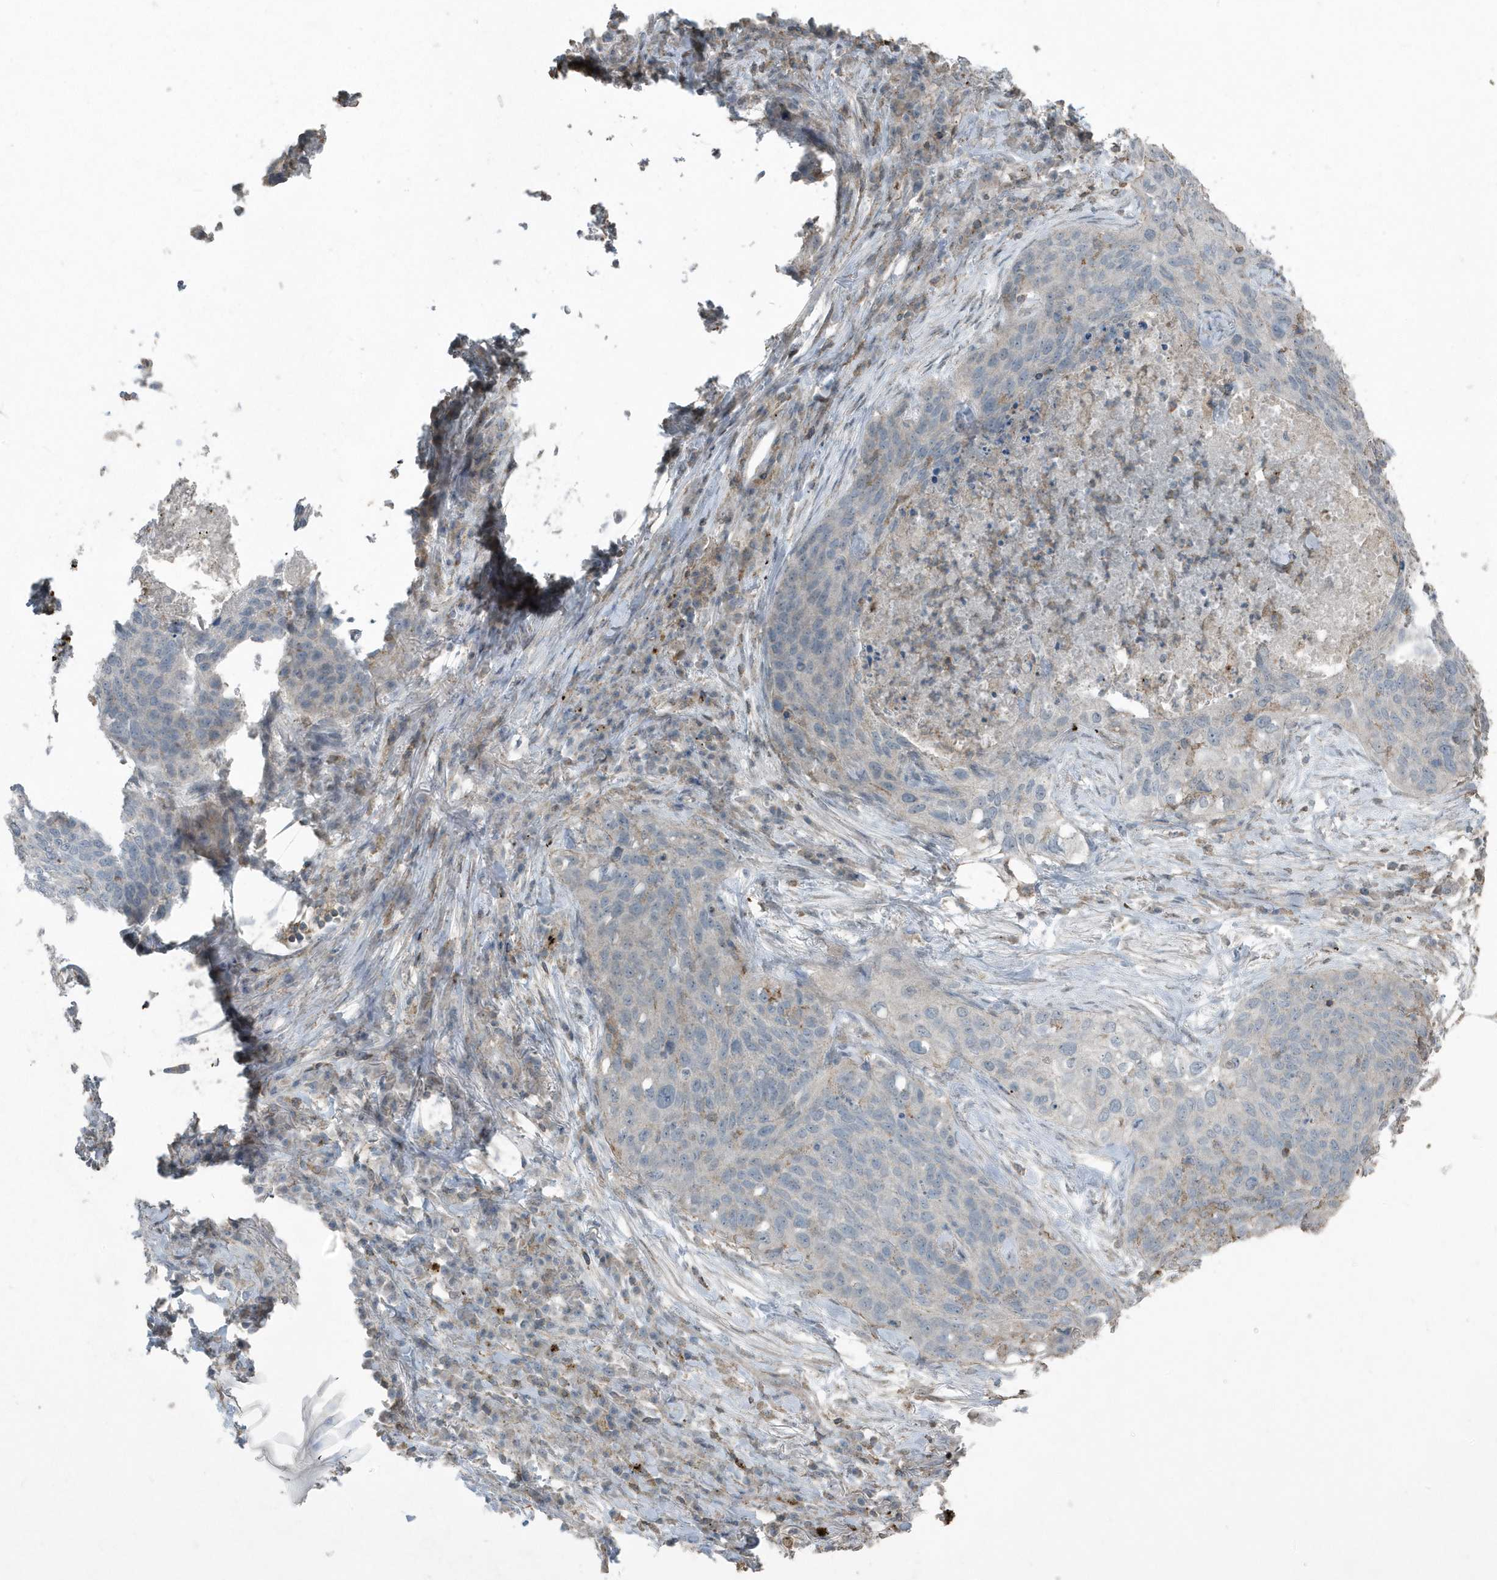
{"staining": {"intensity": "negative", "quantity": "none", "location": "none"}, "tissue": "lung cancer", "cell_type": "Tumor cells", "image_type": "cancer", "snomed": [{"axis": "morphology", "description": "Squamous cell carcinoma, NOS"}, {"axis": "topography", "description": "Lung"}], "caption": "IHC micrograph of human lung cancer stained for a protein (brown), which shows no positivity in tumor cells.", "gene": "ACTC1", "patient": {"sex": "female", "age": 63}}